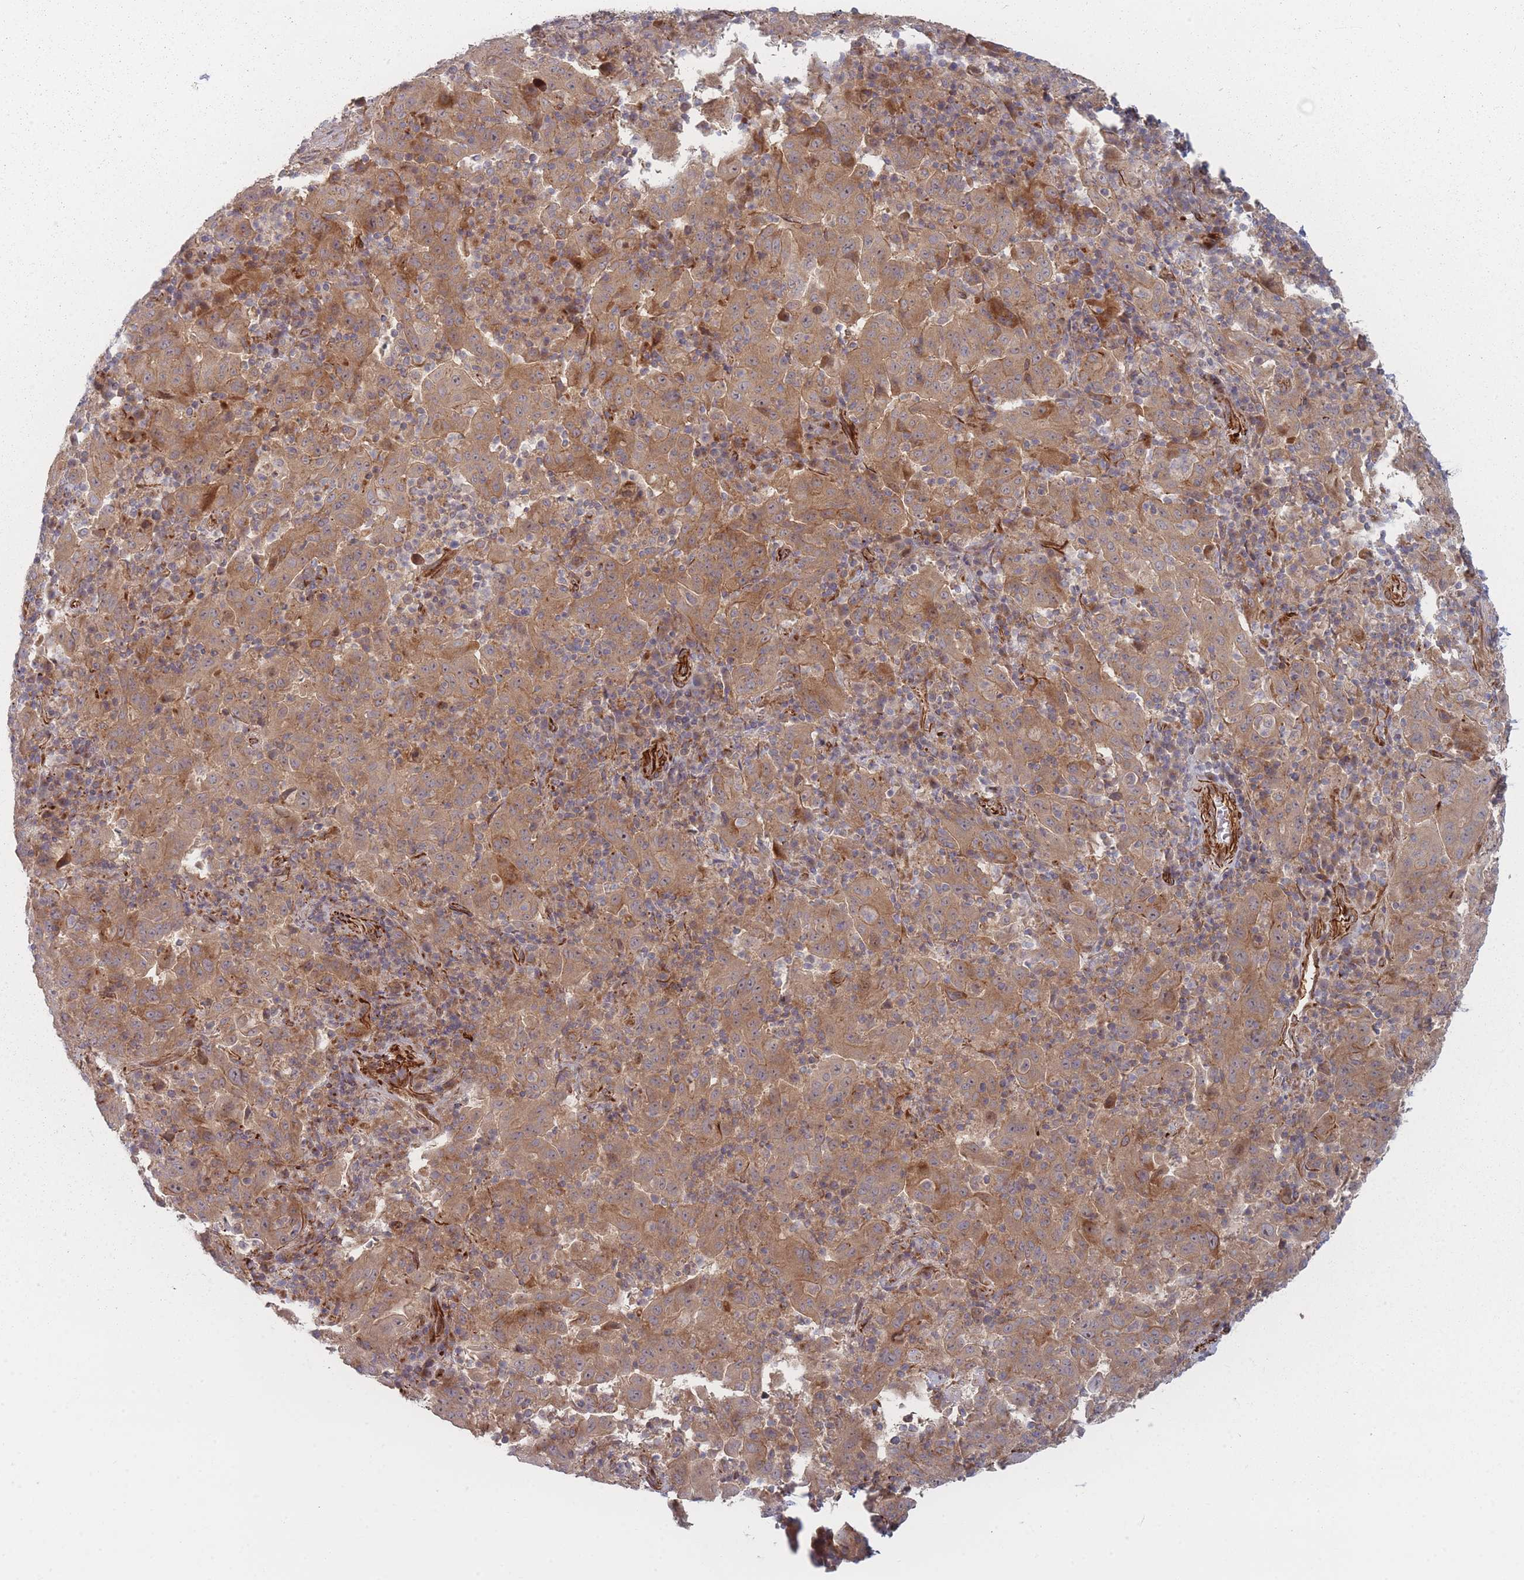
{"staining": {"intensity": "moderate", "quantity": ">75%", "location": "cytoplasmic/membranous"}, "tissue": "pancreatic cancer", "cell_type": "Tumor cells", "image_type": "cancer", "snomed": [{"axis": "morphology", "description": "Adenocarcinoma, NOS"}, {"axis": "topography", "description": "Pancreas"}], "caption": "Immunohistochemistry (IHC) of human pancreatic cancer (adenocarcinoma) exhibits medium levels of moderate cytoplasmic/membranous positivity in about >75% of tumor cells. (DAB (3,3'-diaminobenzidine) IHC, brown staining for protein, blue staining for nuclei).", "gene": "EEF1AKMT2", "patient": {"sex": "male", "age": 63}}